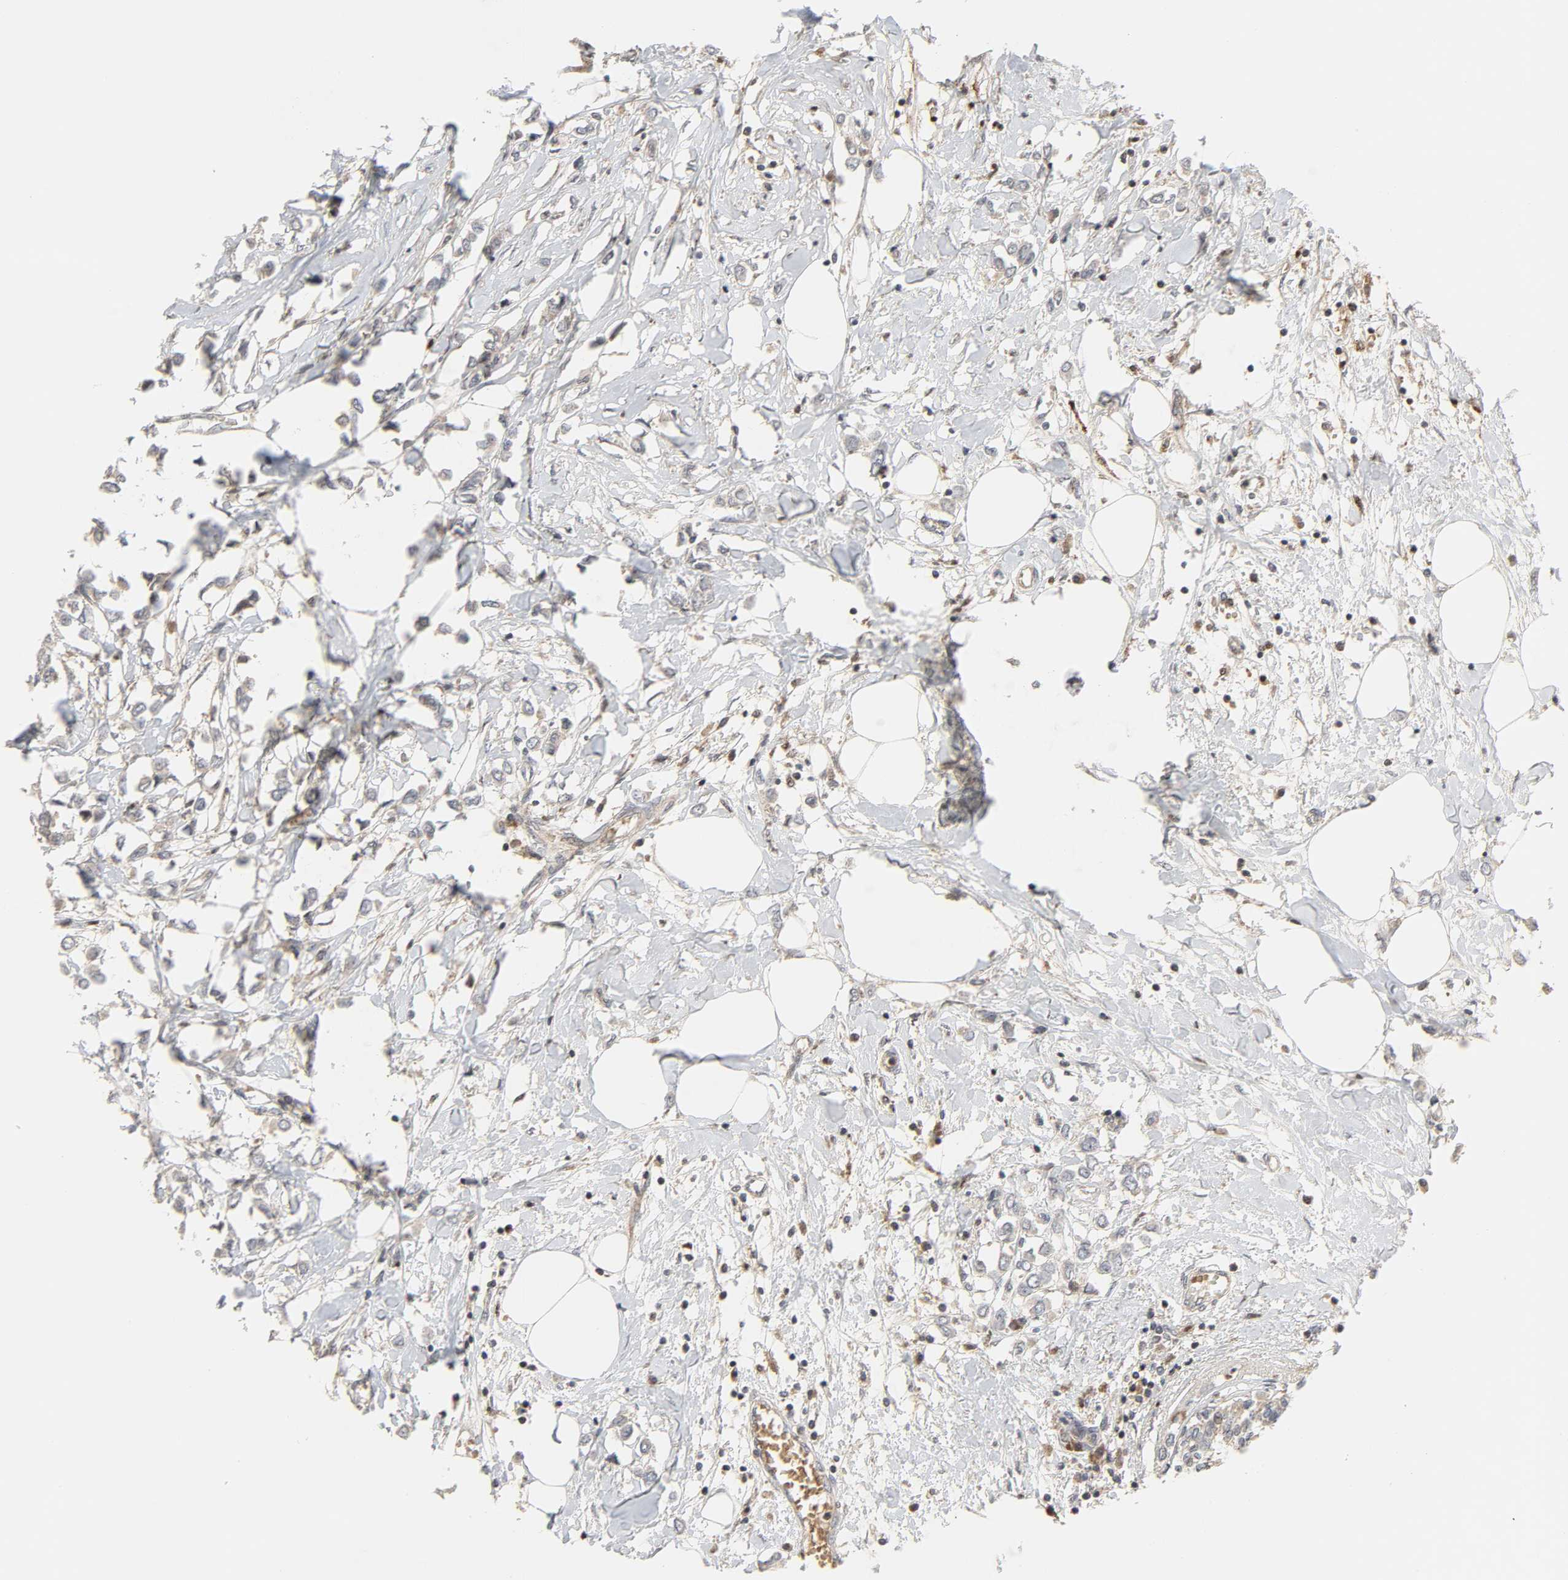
{"staining": {"intensity": "weak", "quantity": ">75%", "location": "cytoplasmic/membranous"}, "tissue": "breast cancer", "cell_type": "Tumor cells", "image_type": "cancer", "snomed": [{"axis": "morphology", "description": "Lobular carcinoma"}, {"axis": "topography", "description": "Breast"}], "caption": "The photomicrograph shows a brown stain indicating the presence of a protein in the cytoplasmic/membranous of tumor cells in lobular carcinoma (breast). (Stains: DAB (3,3'-diaminobenzidine) in brown, nuclei in blue, Microscopy: brightfield microscopy at high magnification).", "gene": "CHUK", "patient": {"sex": "female", "age": 51}}